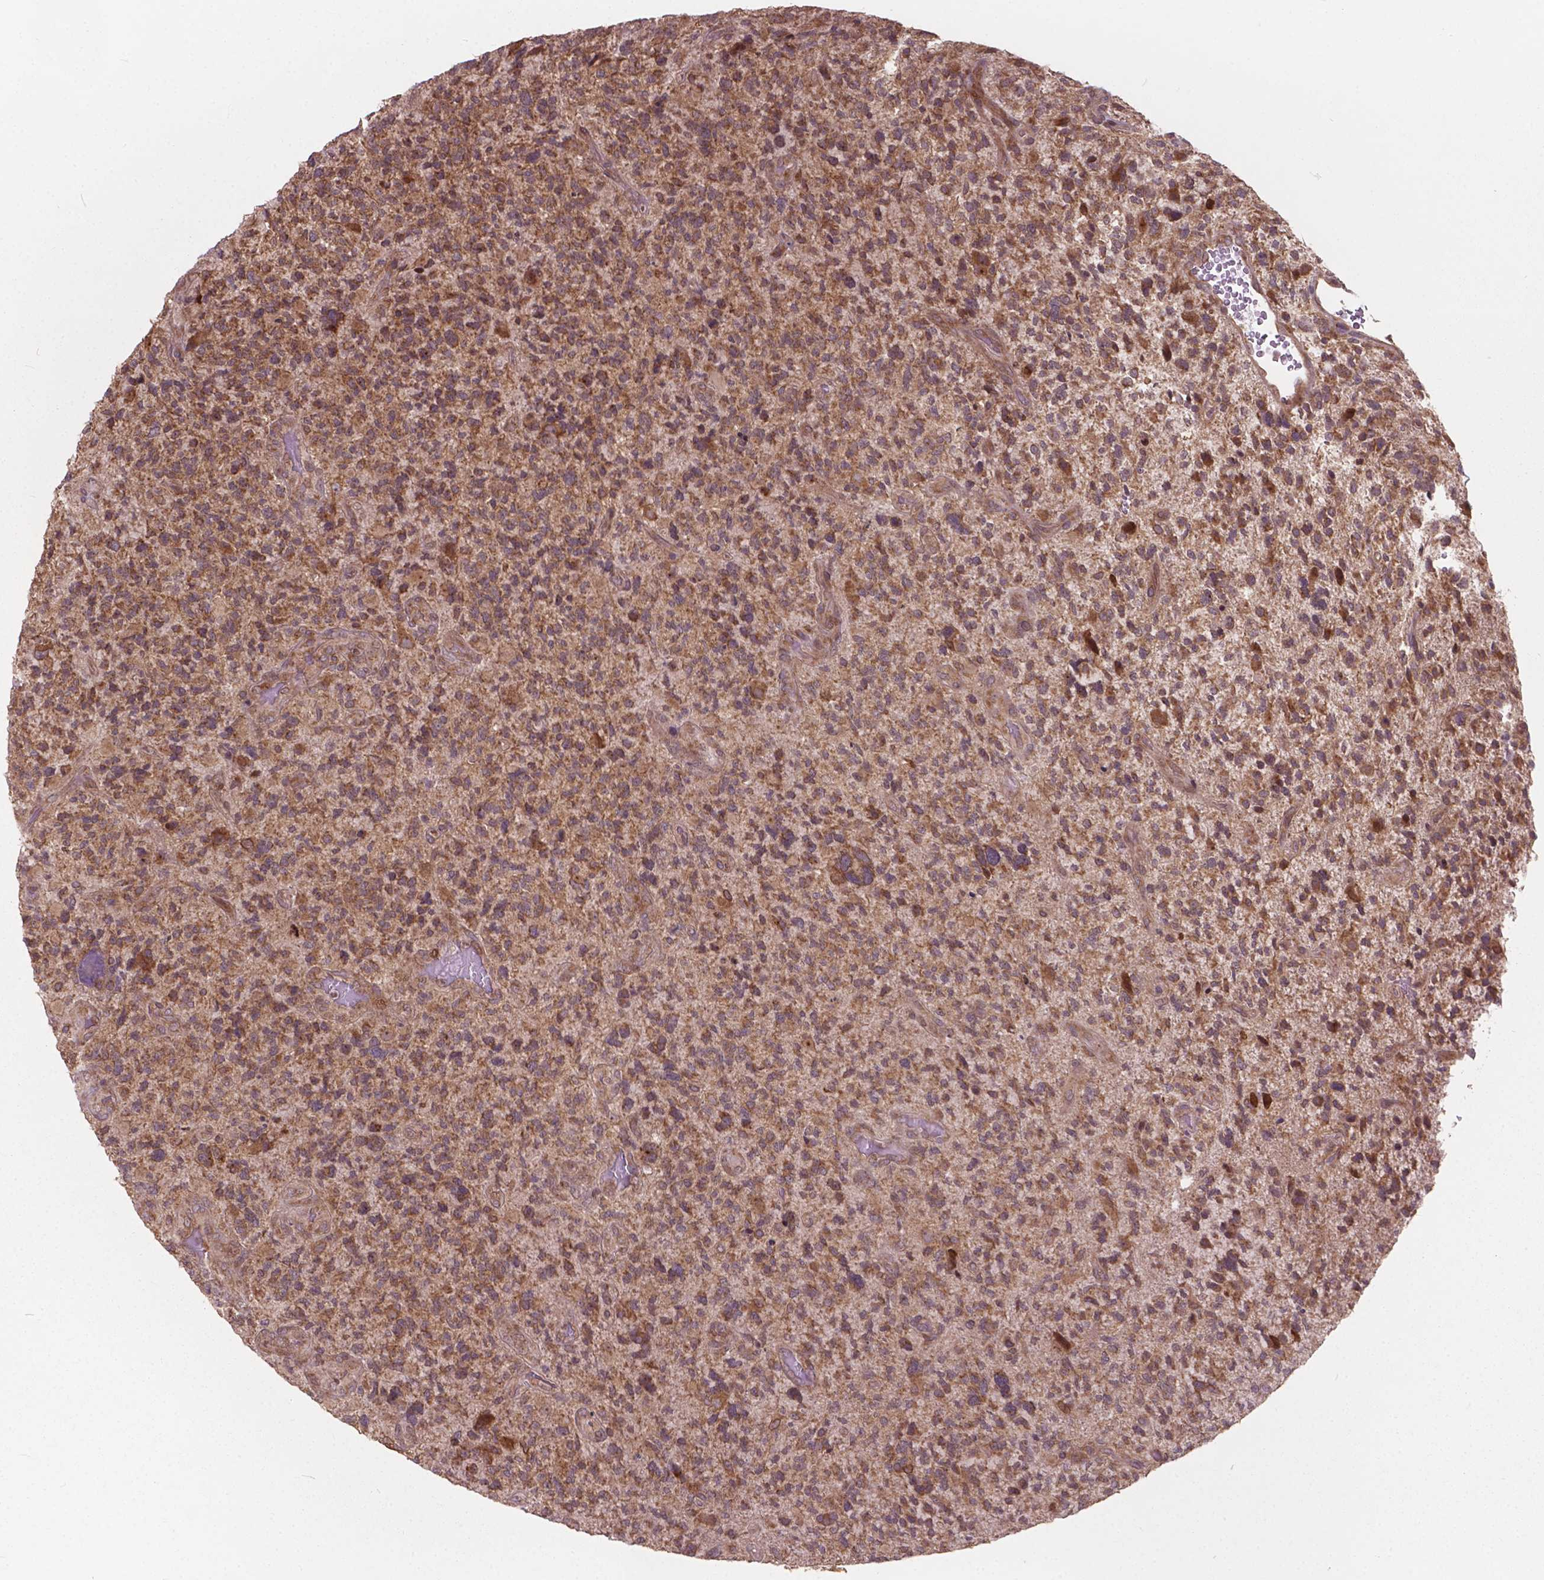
{"staining": {"intensity": "moderate", "quantity": "25%-75%", "location": "cytoplasmic/membranous"}, "tissue": "glioma", "cell_type": "Tumor cells", "image_type": "cancer", "snomed": [{"axis": "morphology", "description": "Glioma, malignant, High grade"}, {"axis": "topography", "description": "Brain"}], "caption": "Protein expression analysis of glioma demonstrates moderate cytoplasmic/membranous expression in approximately 25%-75% of tumor cells. (DAB IHC with brightfield microscopy, high magnification).", "gene": "MRPL33", "patient": {"sex": "female", "age": 71}}